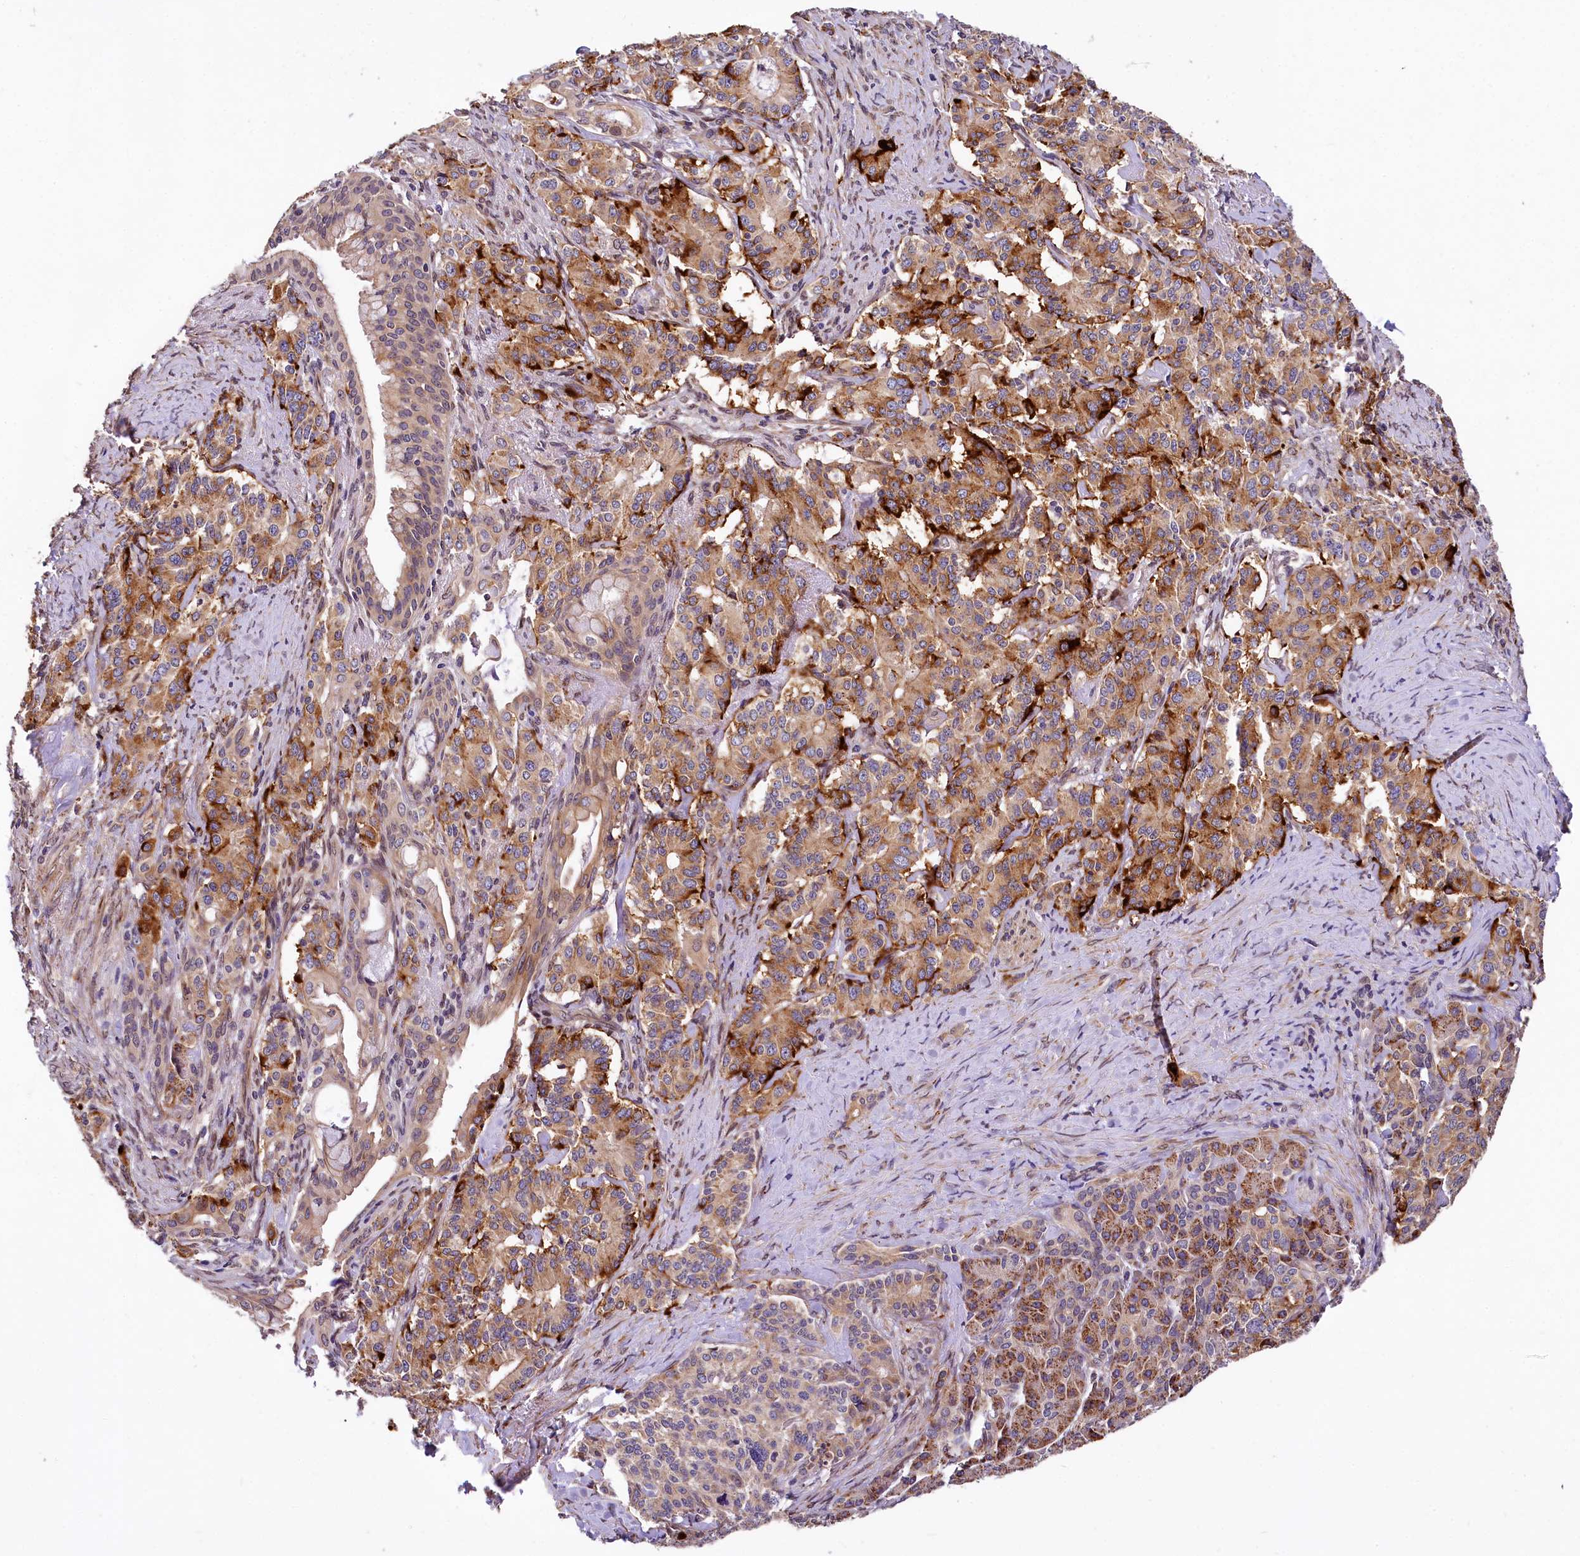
{"staining": {"intensity": "moderate", "quantity": ">75%", "location": "cytoplasmic/membranous"}, "tissue": "pancreatic cancer", "cell_type": "Tumor cells", "image_type": "cancer", "snomed": [{"axis": "morphology", "description": "Adenocarcinoma, NOS"}, {"axis": "topography", "description": "Pancreas"}], "caption": "Immunohistochemical staining of pancreatic cancer (adenocarcinoma) shows medium levels of moderate cytoplasmic/membranous positivity in about >75% of tumor cells. Nuclei are stained in blue.", "gene": "SUPV3L1", "patient": {"sex": "female", "age": 74}}